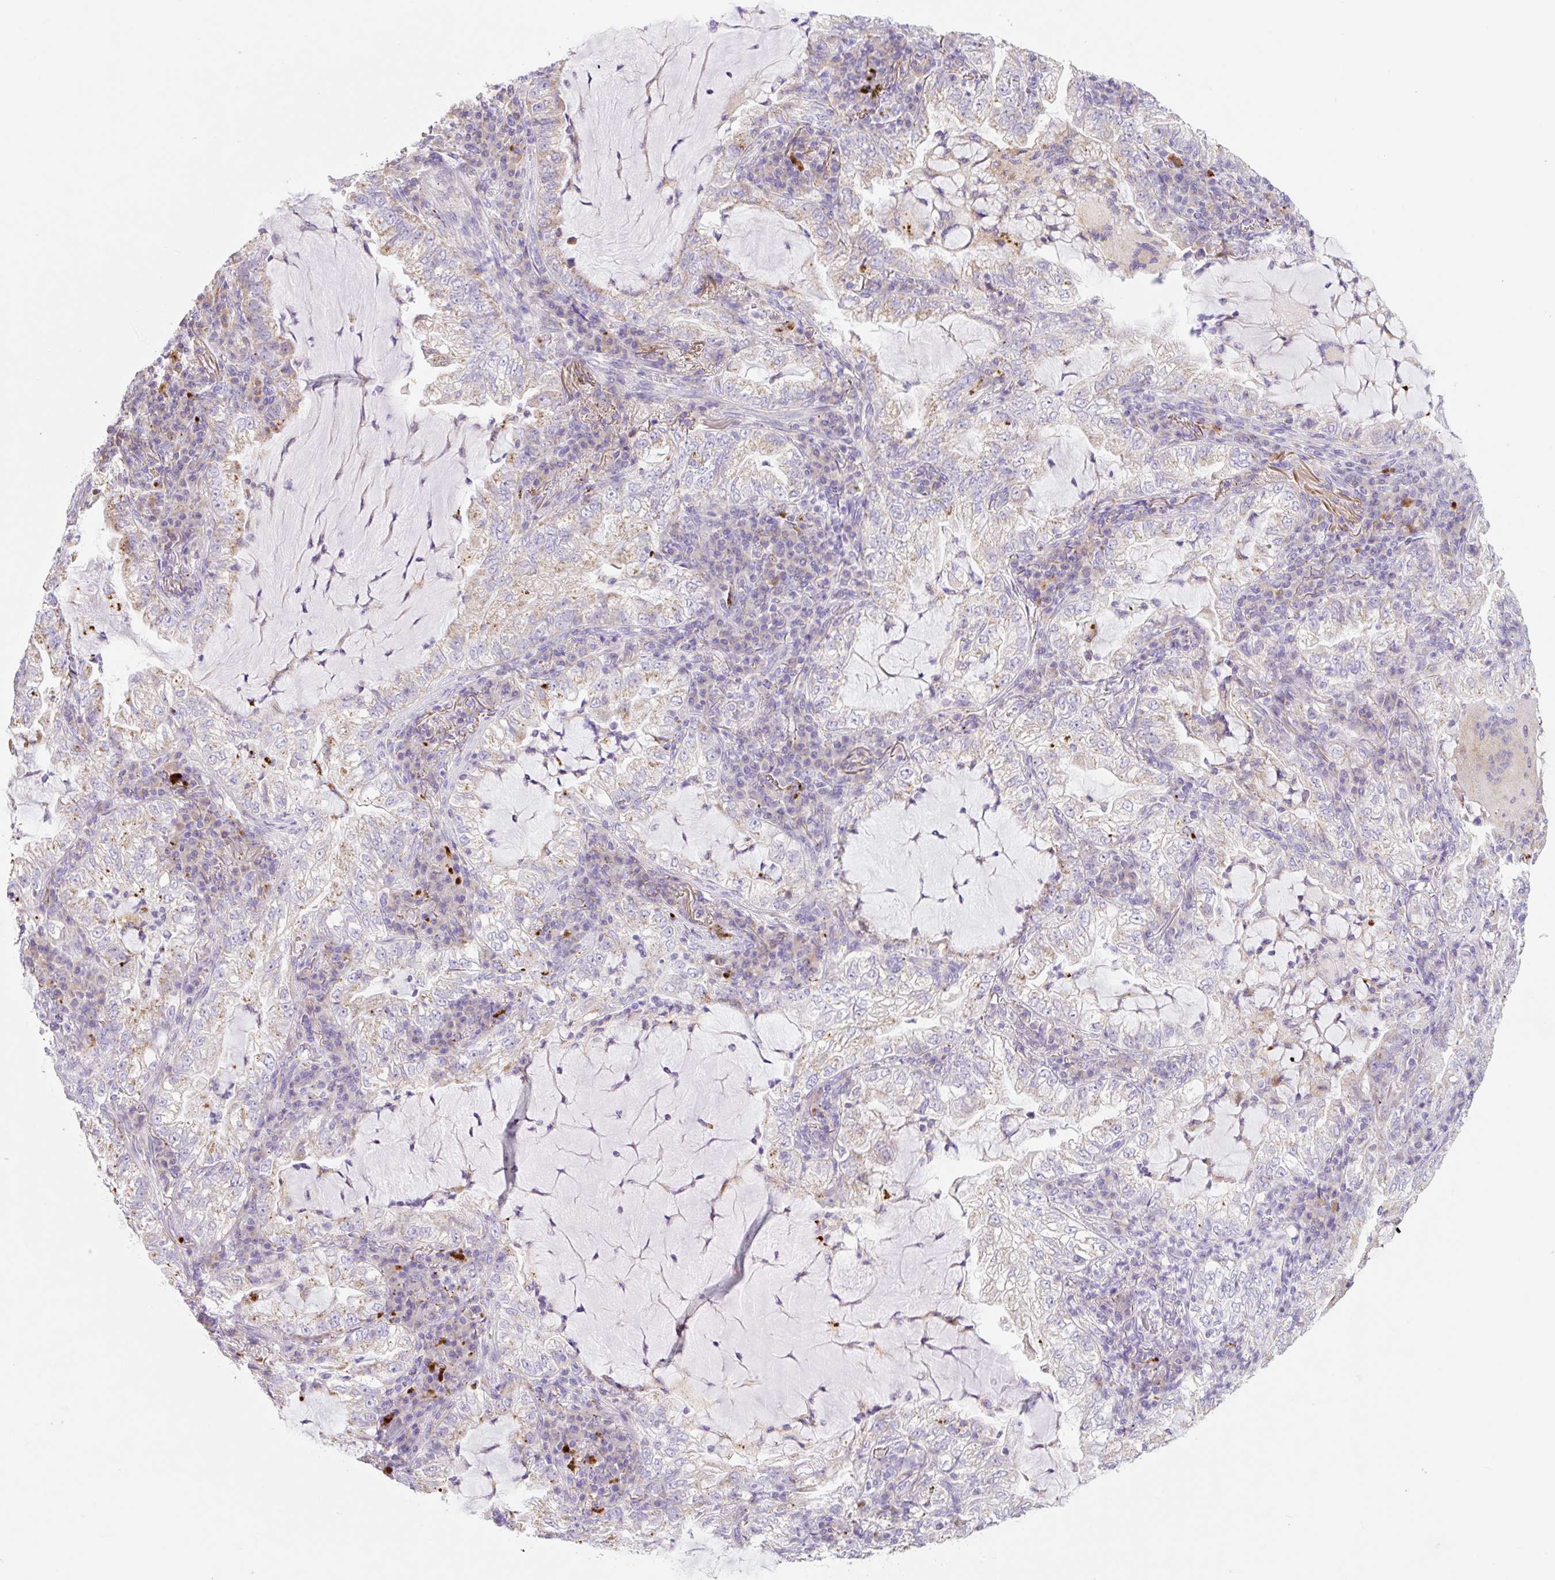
{"staining": {"intensity": "weak", "quantity": "<25%", "location": "cytoplasmic/membranous"}, "tissue": "lung cancer", "cell_type": "Tumor cells", "image_type": "cancer", "snomed": [{"axis": "morphology", "description": "Adenocarcinoma, NOS"}, {"axis": "topography", "description": "Lung"}], "caption": "This is an immunohistochemistry (IHC) image of human lung adenocarcinoma. There is no staining in tumor cells.", "gene": "CLEC3A", "patient": {"sex": "female", "age": 73}}